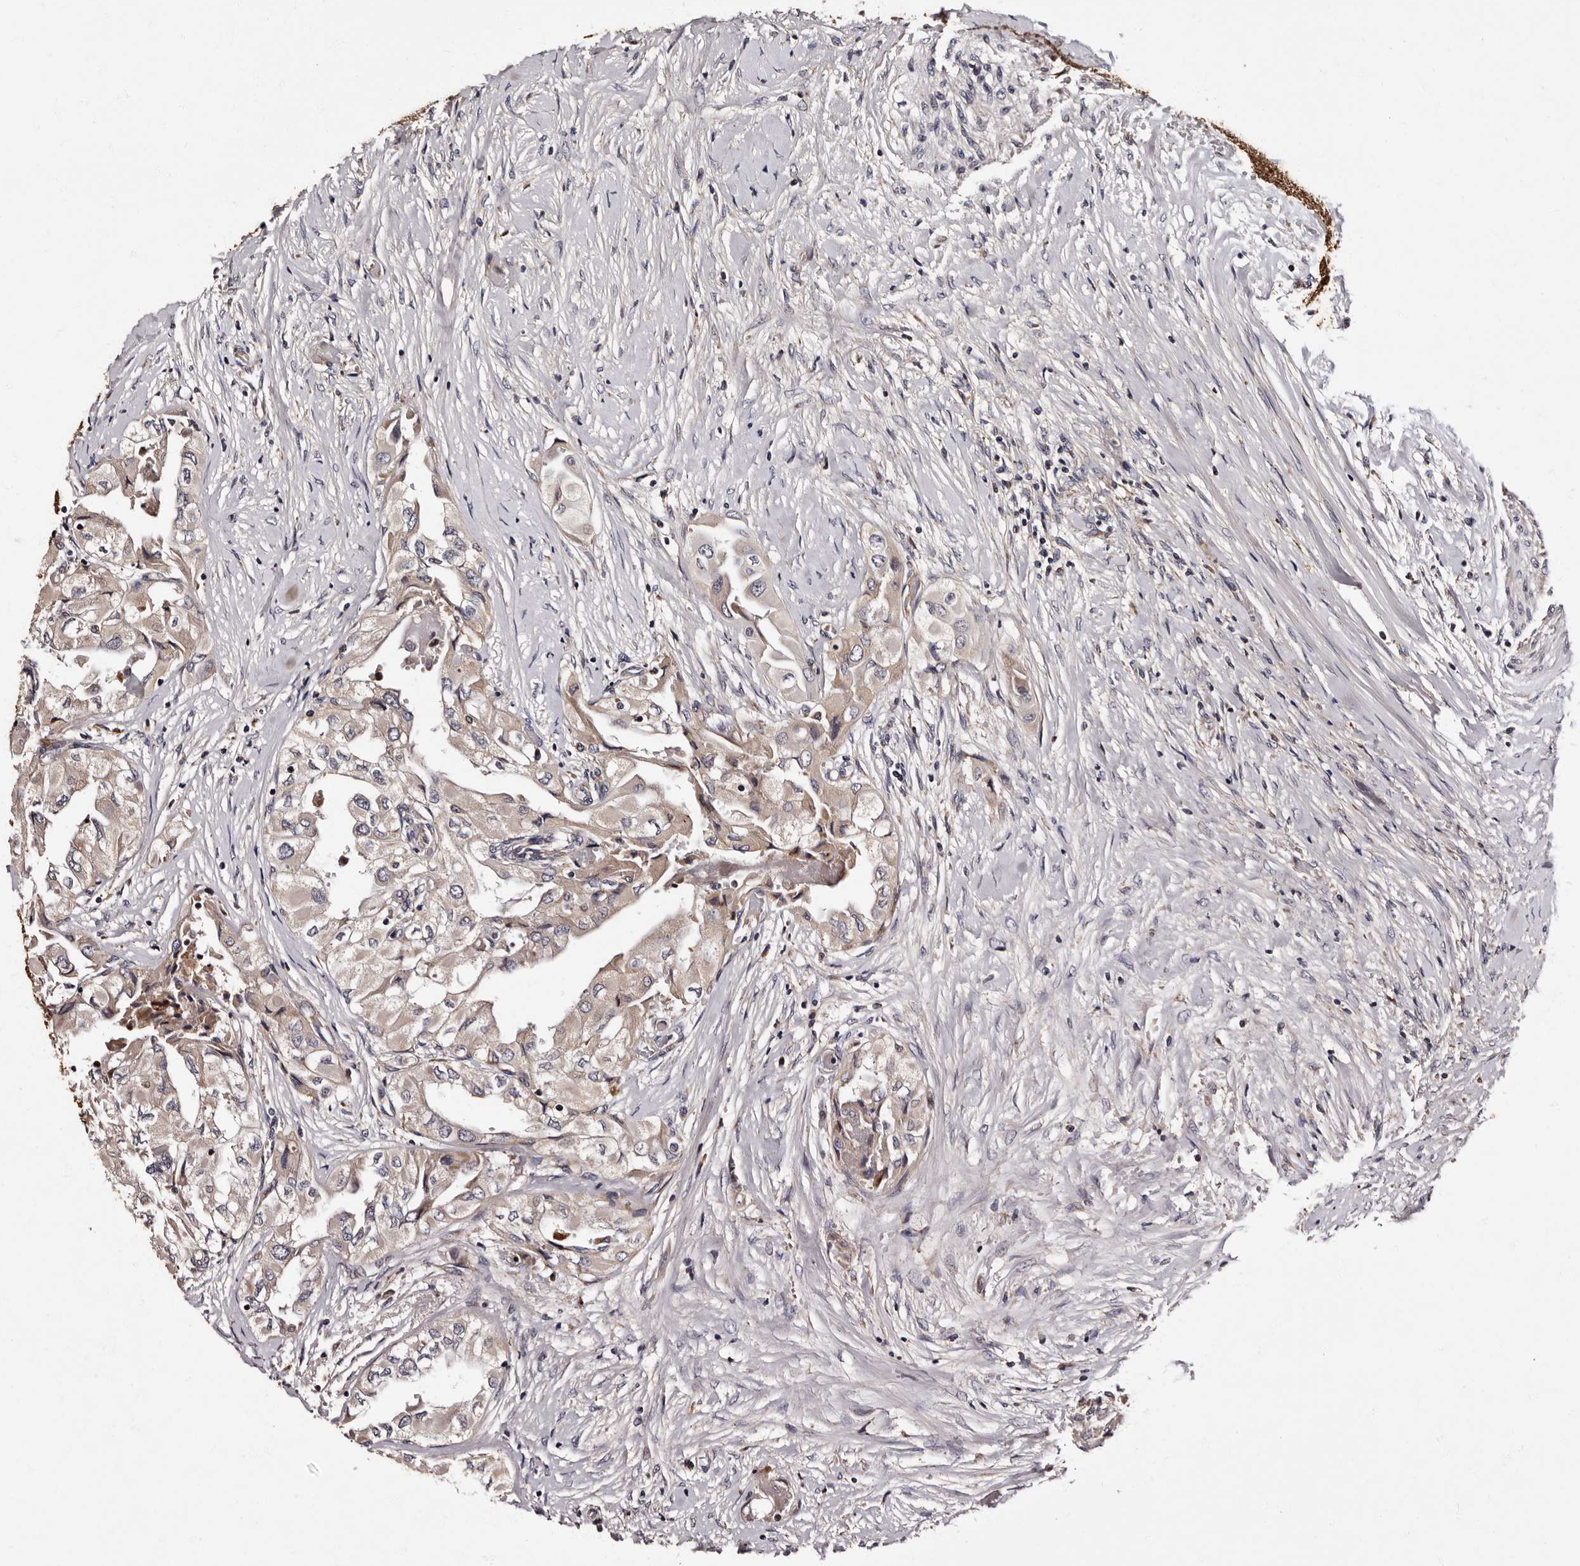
{"staining": {"intensity": "weak", "quantity": "25%-75%", "location": "cytoplasmic/membranous"}, "tissue": "thyroid cancer", "cell_type": "Tumor cells", "image_type": "cancer", "snomed": [{"axis": "morphology", "description": "Papillary adenocarcinoma, NOS"}, {"axis": "topography", "description": "Thyroid gland"}], "caption": "Human thyroid cancer (papillary adenocarcinoma) stained for a protein (brown) shows weak cytoplasmic/membranous positive positivity in about 25%-75% of tumor cells.", "gene": "ADCK5", "patient": {"sex": "female", "age": 59}}